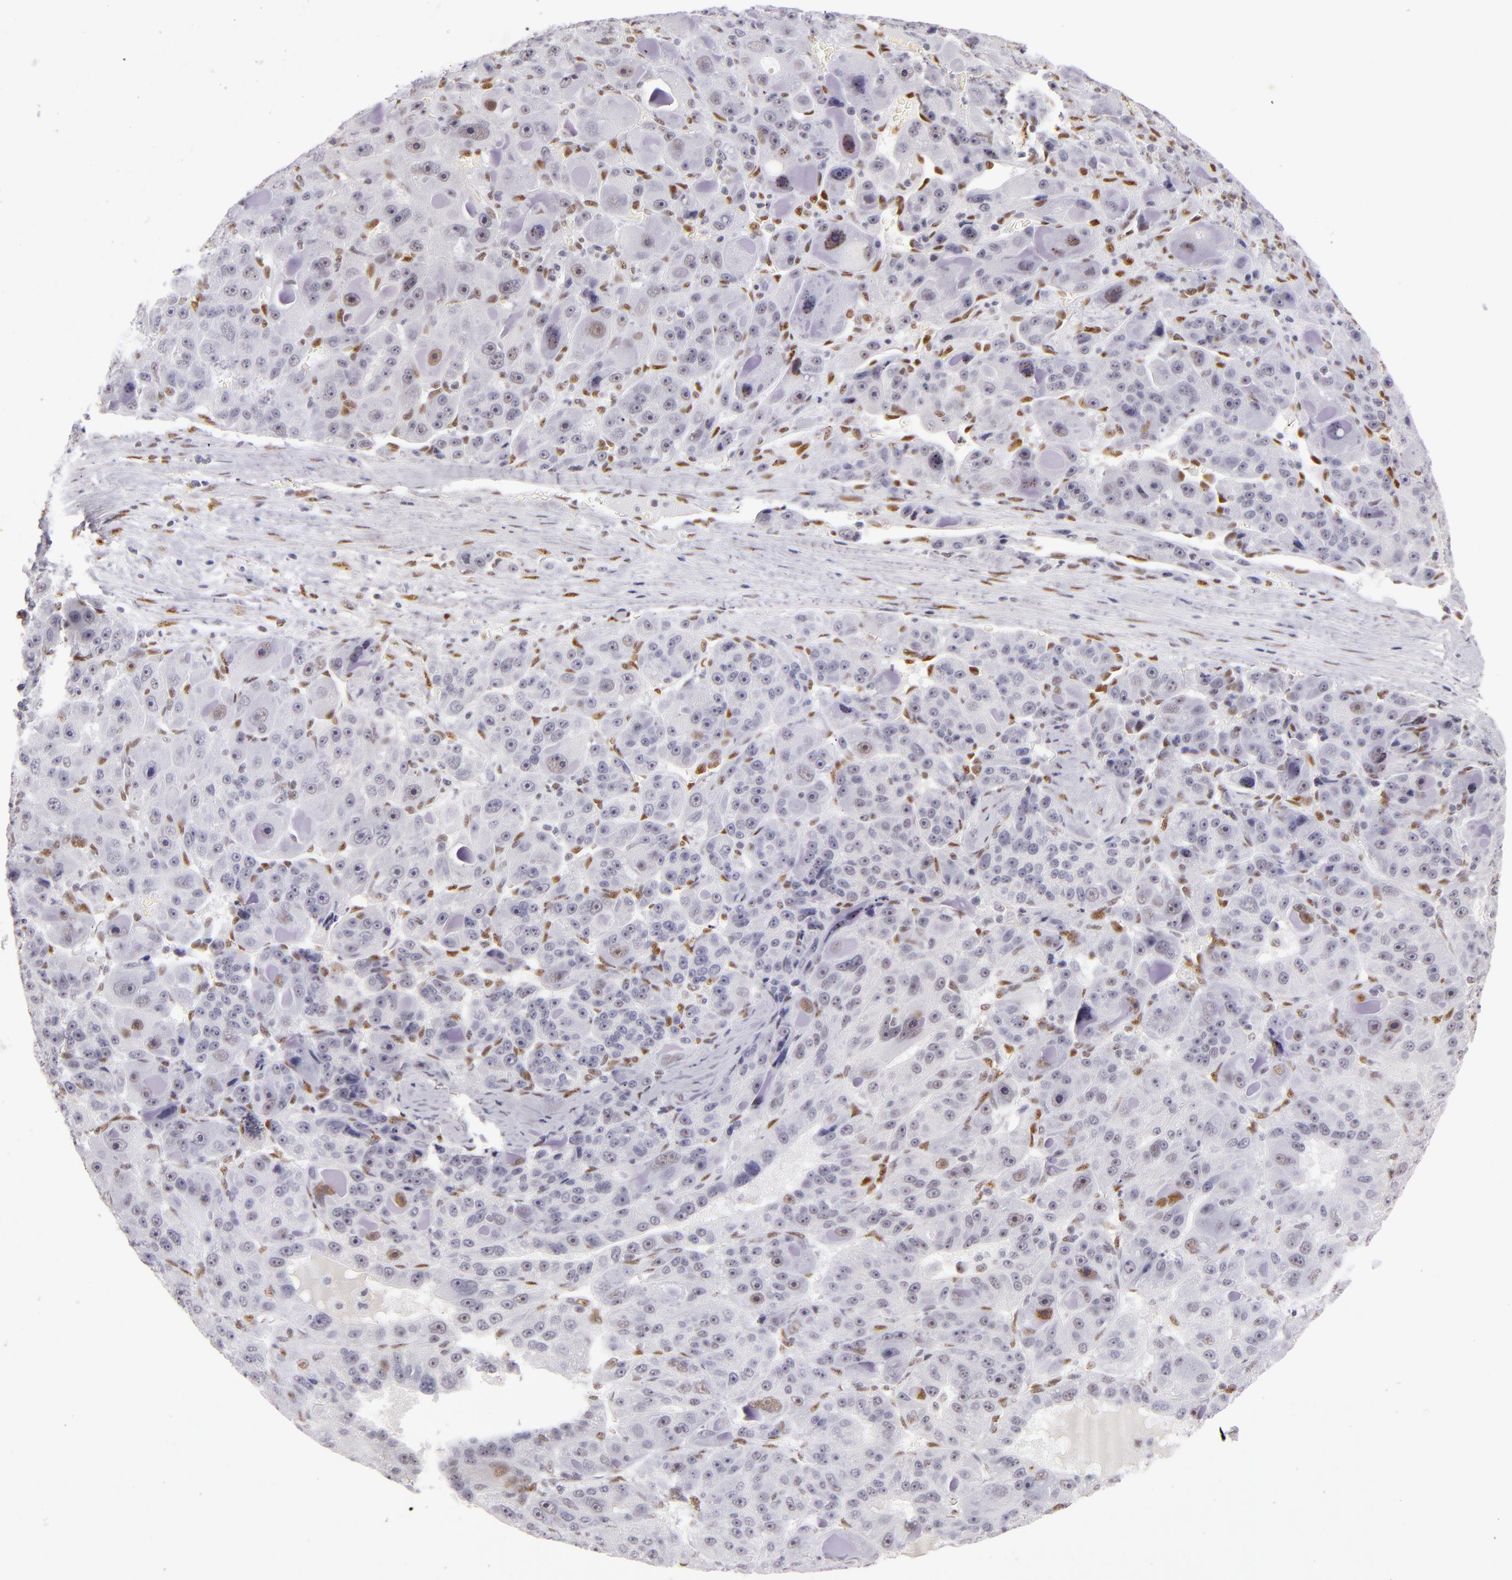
{"staining": {"intensity": "weak", "quantity": "<25%", "location": "nuclear"}, "tissue": "liver cancer", "cell_type": "Tumor cells", "image_type": "cancer", "snomed": [{"axis": "morphology", "description": "Carcinoma, Hepatocellular, NOS"}, {"axis": "topography", "description": "Liver"}], "caption": "A histopathology image of human hepatocellular carcinoma (liver) is negative for staining in tumor cells. (Immunohistochemistry, brightfield microscopy, high magnification).", "gene": "TOP3A", "patient": {"sex": "male", "age": 76}}